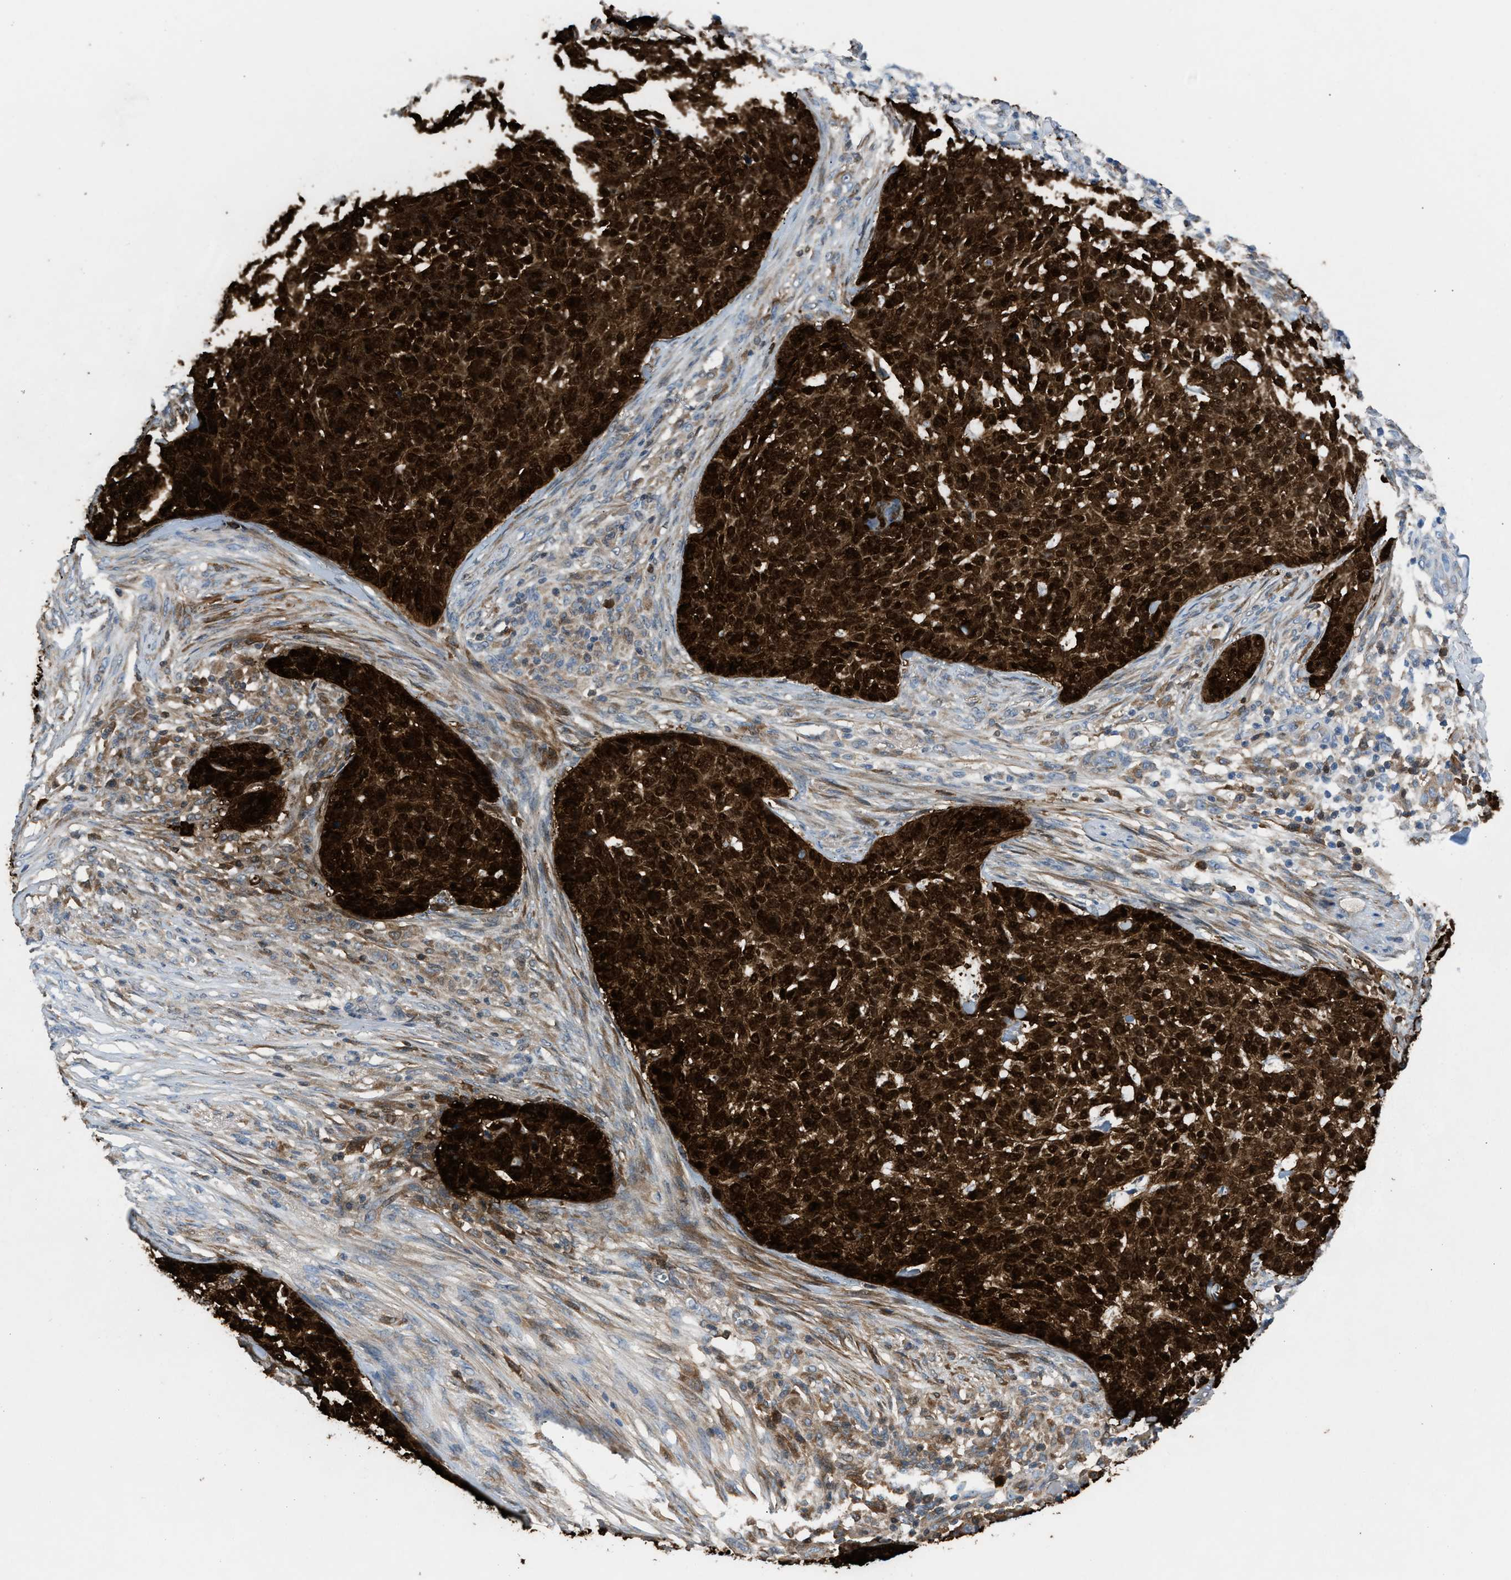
{"staining": {"intensity": "strong", "quantity": ">75%", "location": "cytoplasmic/membranous,nuclear"}, "tissue": "skin cancer", "cell_type": "Tumor cells", "image_type": "cancer", "snomed": [{"axis": "morphology", "description": "Basal cell carcinoma"}, {"axis": "topography", "description": "Skin"}], "caption": "Immunohistochemical staining of basal cell carcinoma (skin) demonstrates high levels of strong cytoplasmic/membranous and nuclear protein expression in approximately >75% of tumor cells.", "gene": "CA3", "patient": {"sex": "female", "age": 64}}